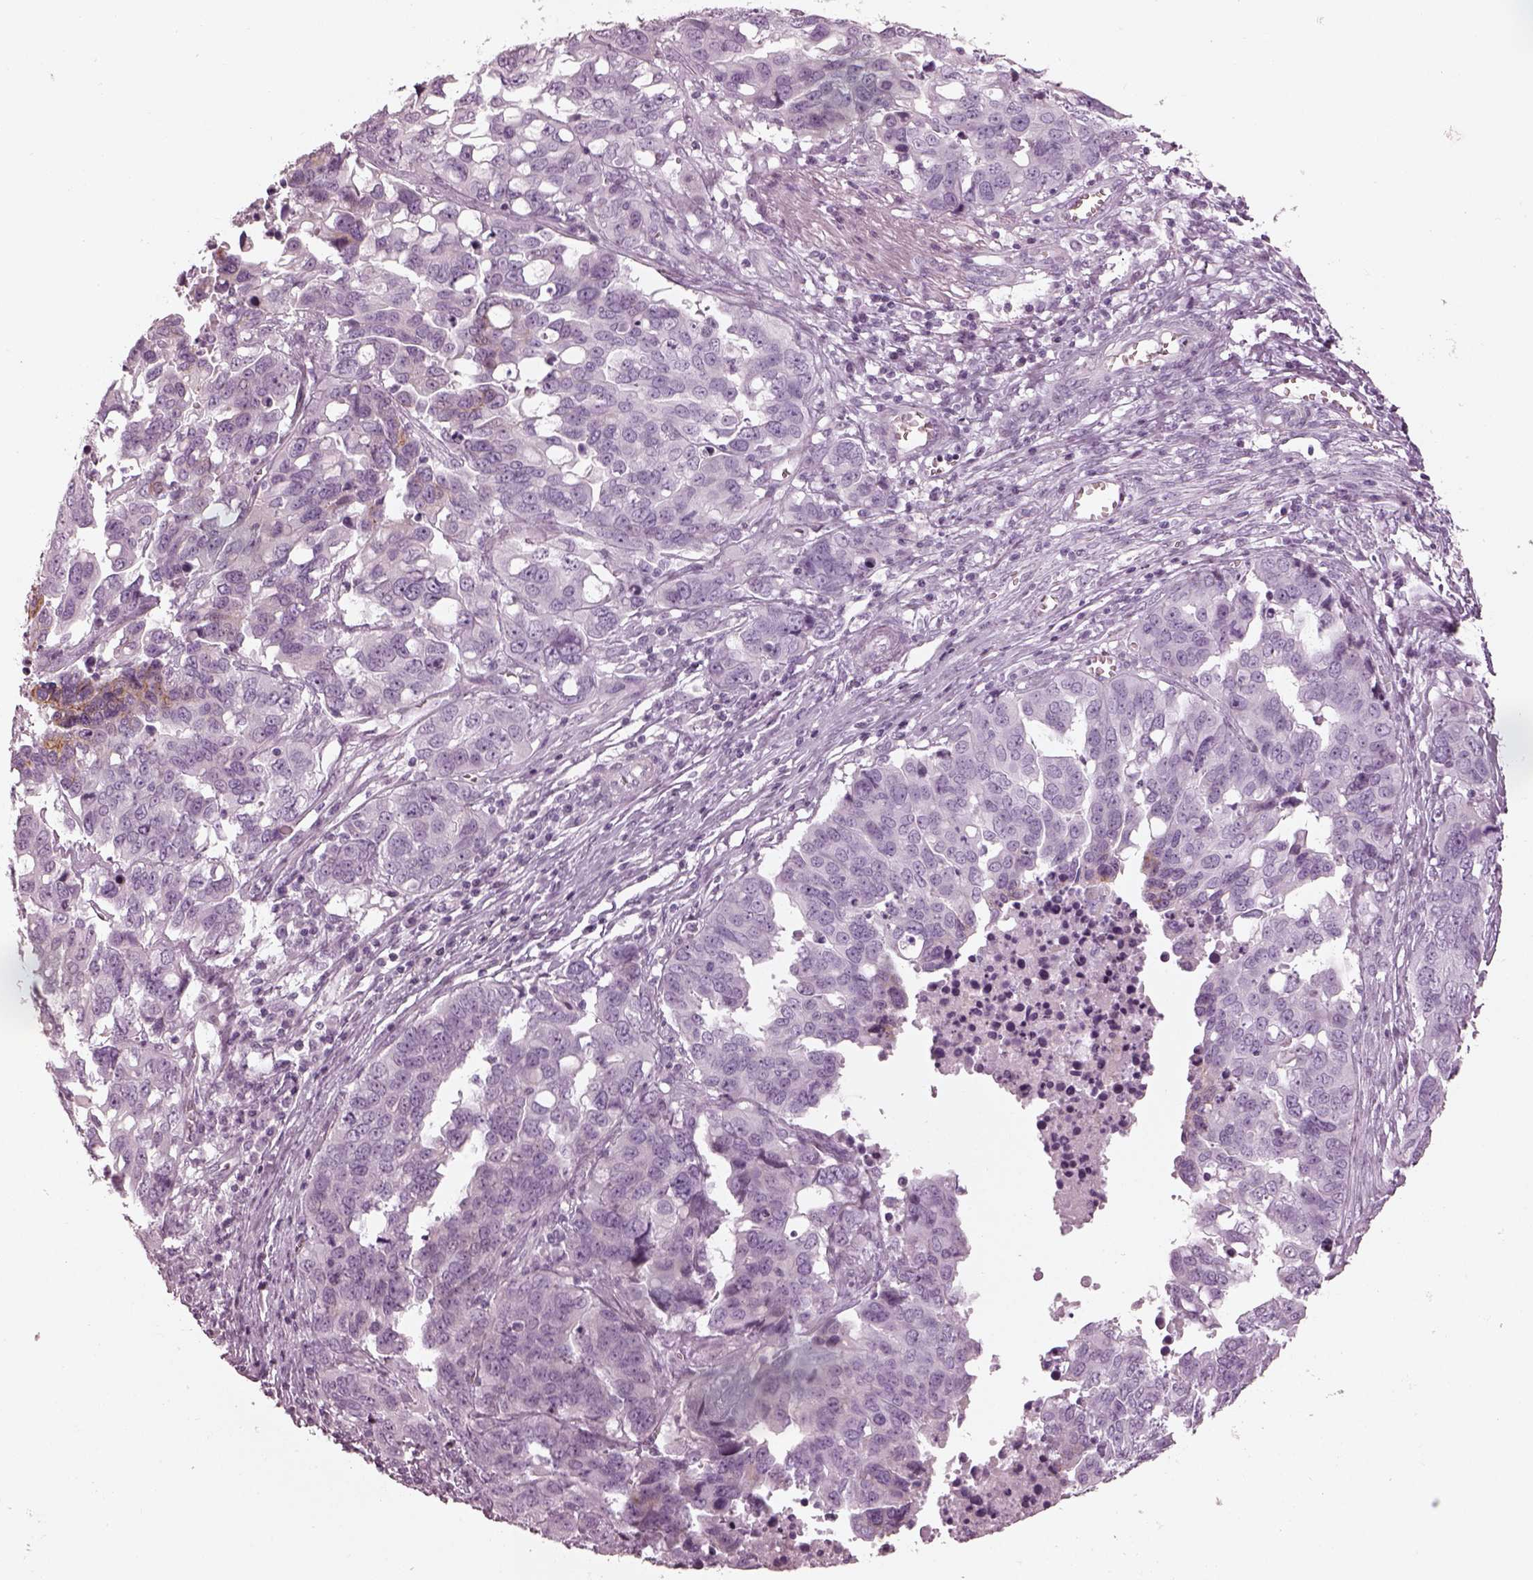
{"staining": {"intensity": "negative", "quantity": "none", "location": "none"}, "tissue": "ovarian cancer", "cell_type": "Tumor cells", "image_type": "cancer", "snomed": [{"axis": "morphology", "description": "Carcinoma, endometroid"}, {"axis": "topography", "description": "Ovary"}], "caption": "An immunohistochemistry histopathology image of endometroid carcinoma (ovarian) is shown. There is no staining in tumor cells of endometroid carcinoma (ovarian).", "gene": "OPN4", "patient": {"sex": "female", "age": 78}}